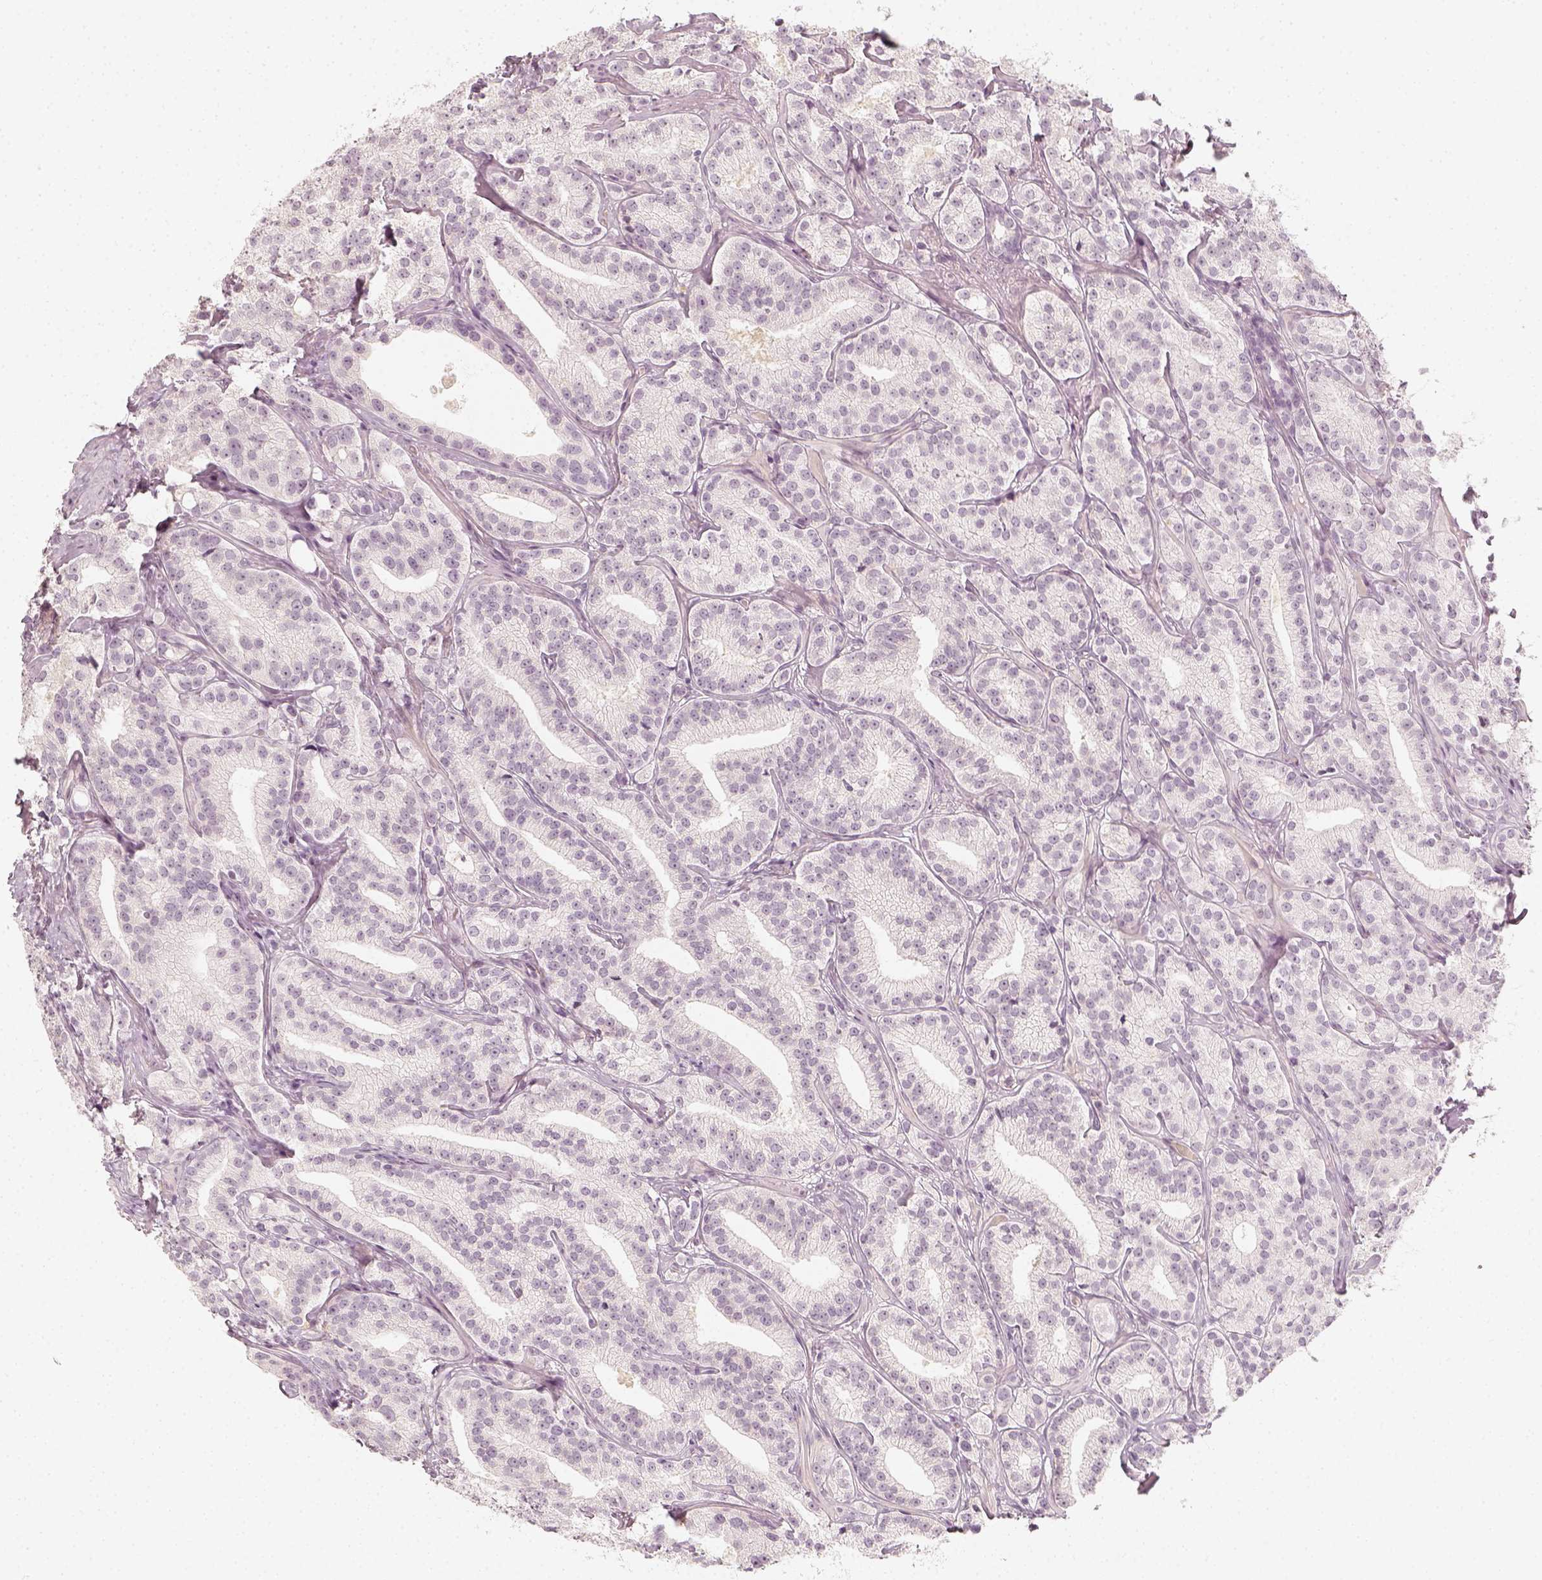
{"staining": {"intensity": "negative", "quantity": "none", "location": "none"}, "tissue": "prostate cancer", "cell_type": "Tumor cells", "image_type": "cancer", "snomed": [{"axis": "morphology", "description": "Adenocarcinoma, High grade"}, {"axis": "topography", "description": "Prostate"}], "caption": "This image is of high-grade adenocarcinoma (prostate) stained with immunohistochemistry to label a protein in brown with the nuclei are counter-stained blue. There is no expression in tumor cells.", "gene": "DSG4", "patient": {"sex": "male", "age": 75}}